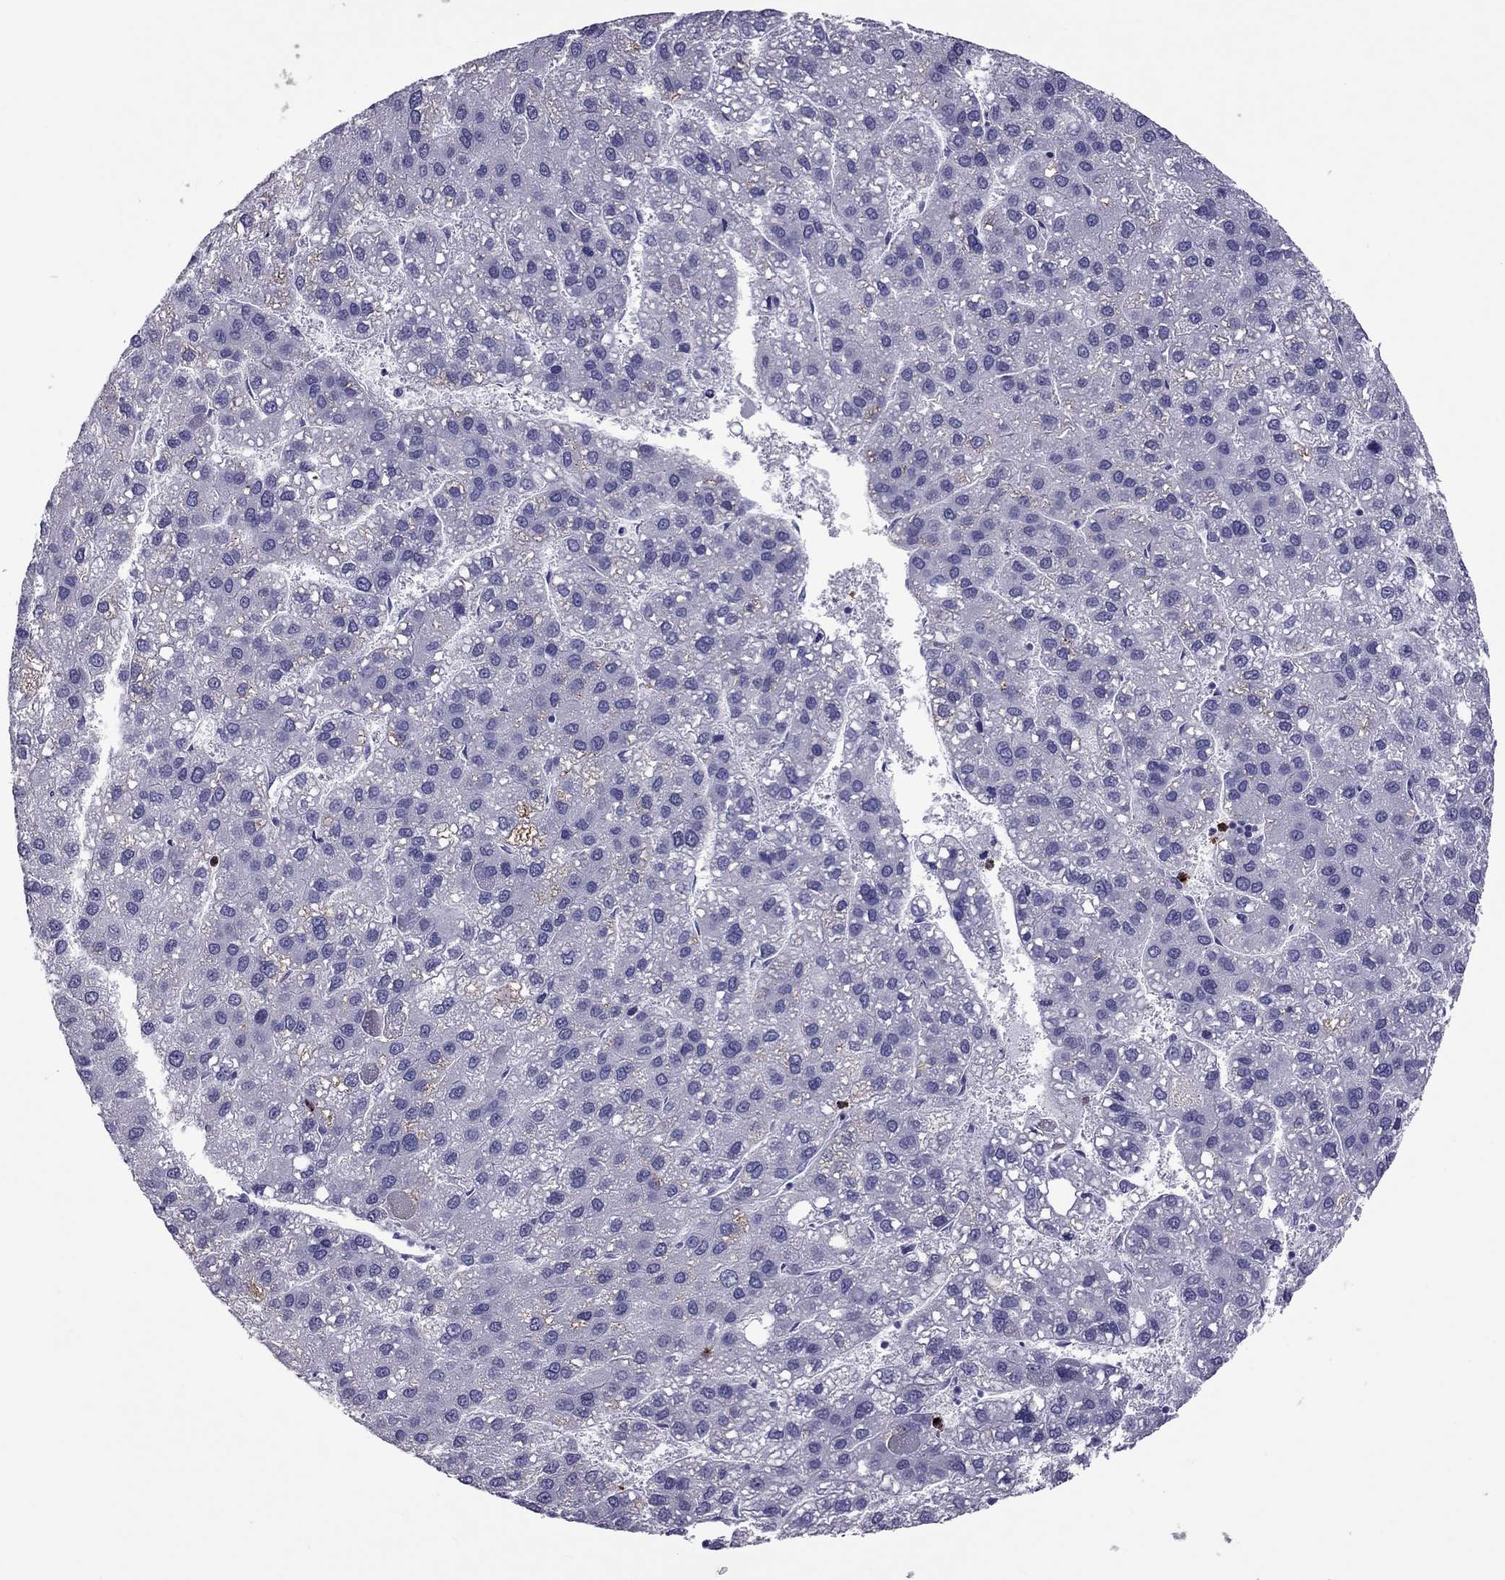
{"staining": {"intensity": "negative", "quantity": "none", "location": "none"}, "tissue": "liver cancer", "cell_type": "Tumor cells", "image_type": "cancer", "snomed": [{"axis": "morphology", "description": "Carcinoma, Hepatocellular, NOS"}, {"axis": "topography", "description": "Liver"}], "caption": "The immunohistochemistry (IHC) photomicrograph has no significant staining in tumor cells of hepatocellular carcinoma (liver) tissue.", "gene": "CCL27", "patient": {"sex": "female", "age": 82}}